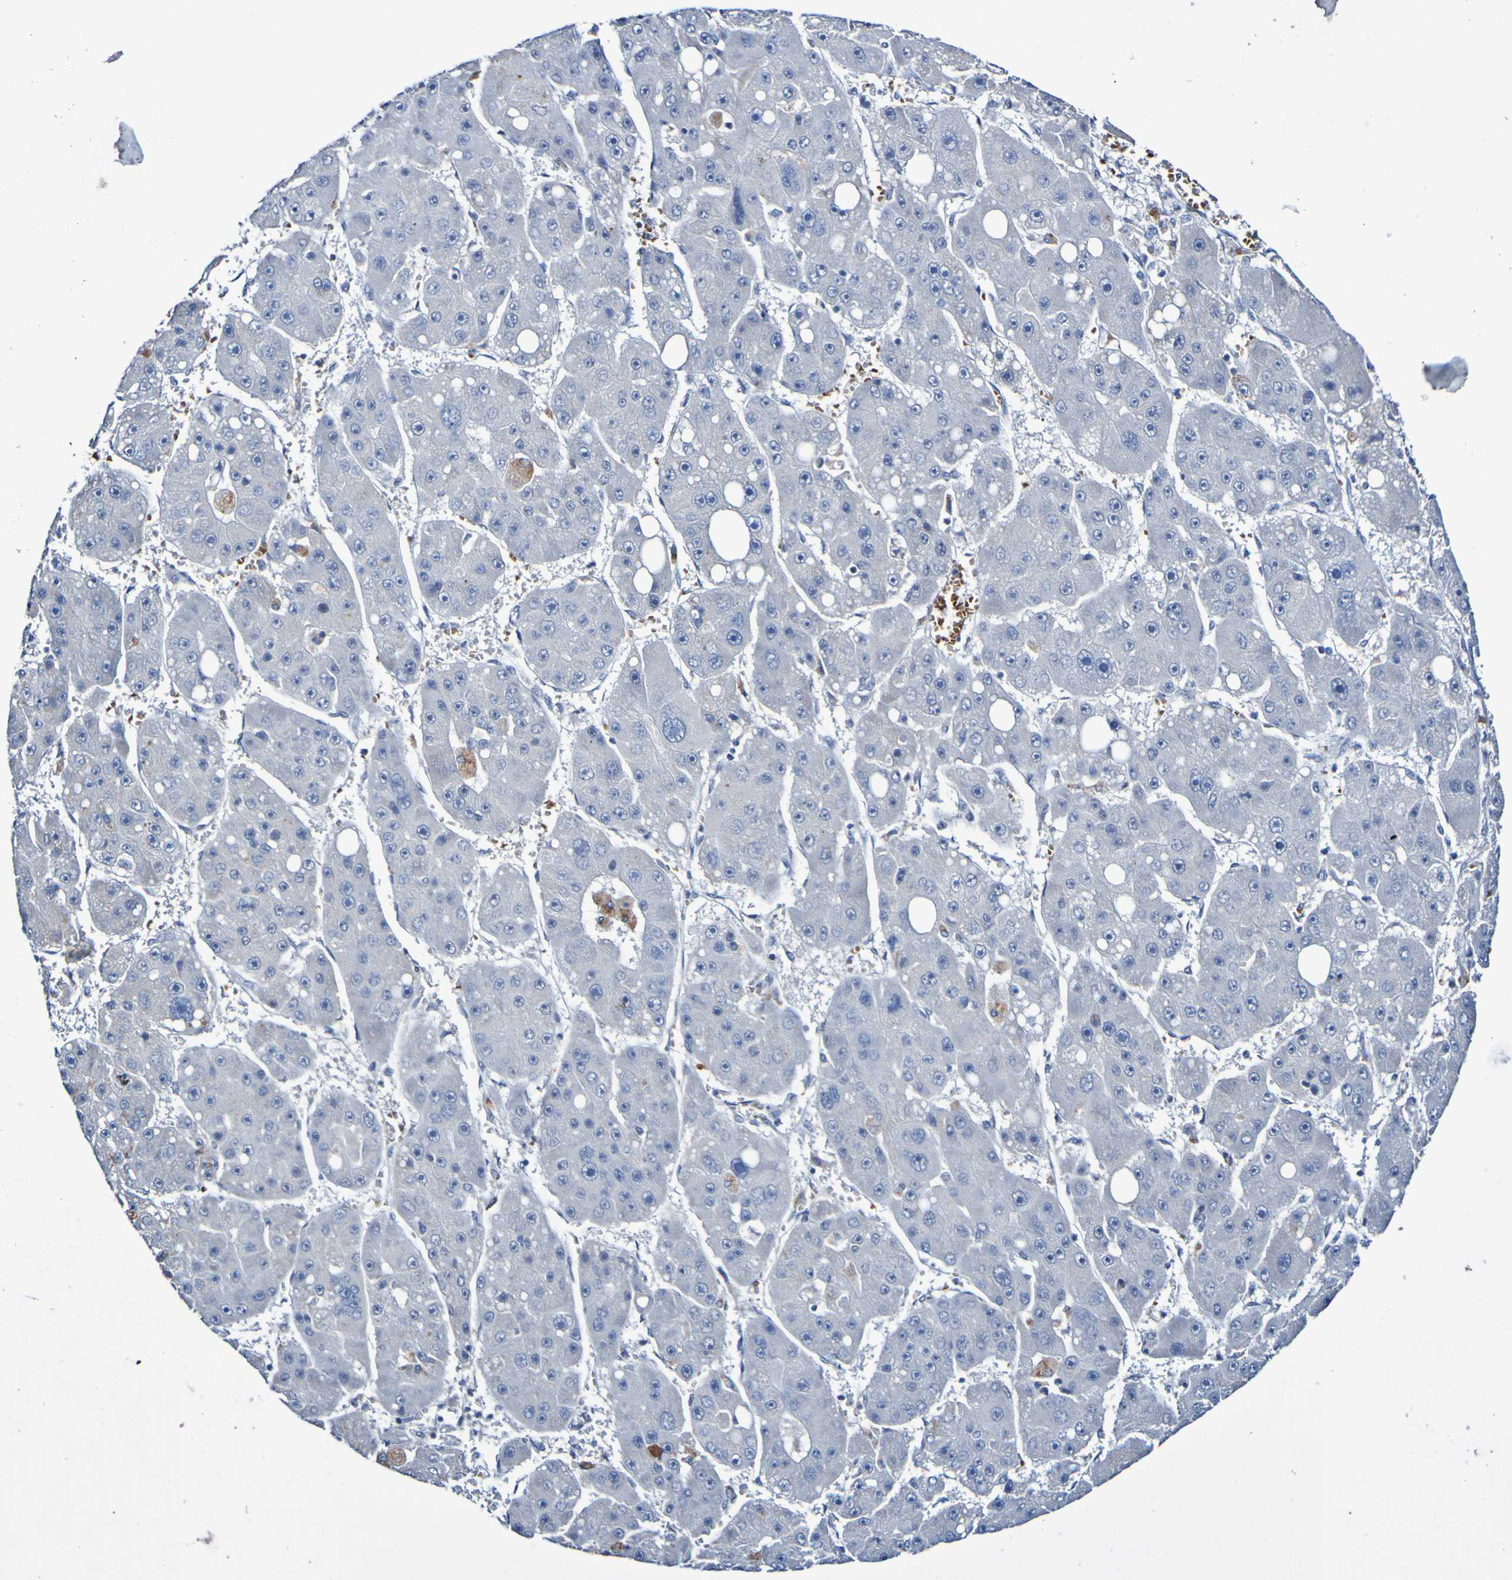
{"staining": {"intensity": "negative", "quantity": "none", "location": "none"}, "tissue": "liver cancer", "cell_type": "Tumor cells", "image_type": "cancer", "snomed": [{"axis": "morphology", "description": "Carcinoma, Hepatocellular, NOS"}, {"axis": "topography", "description": "Liver"}], "caption": "Human hepatocellular carcinoma (liver) stained for a protein using IHC displays no positivity in tumor cells.", "gene": "PCGF1", "patient": {"sex": "female", "age": 61}}